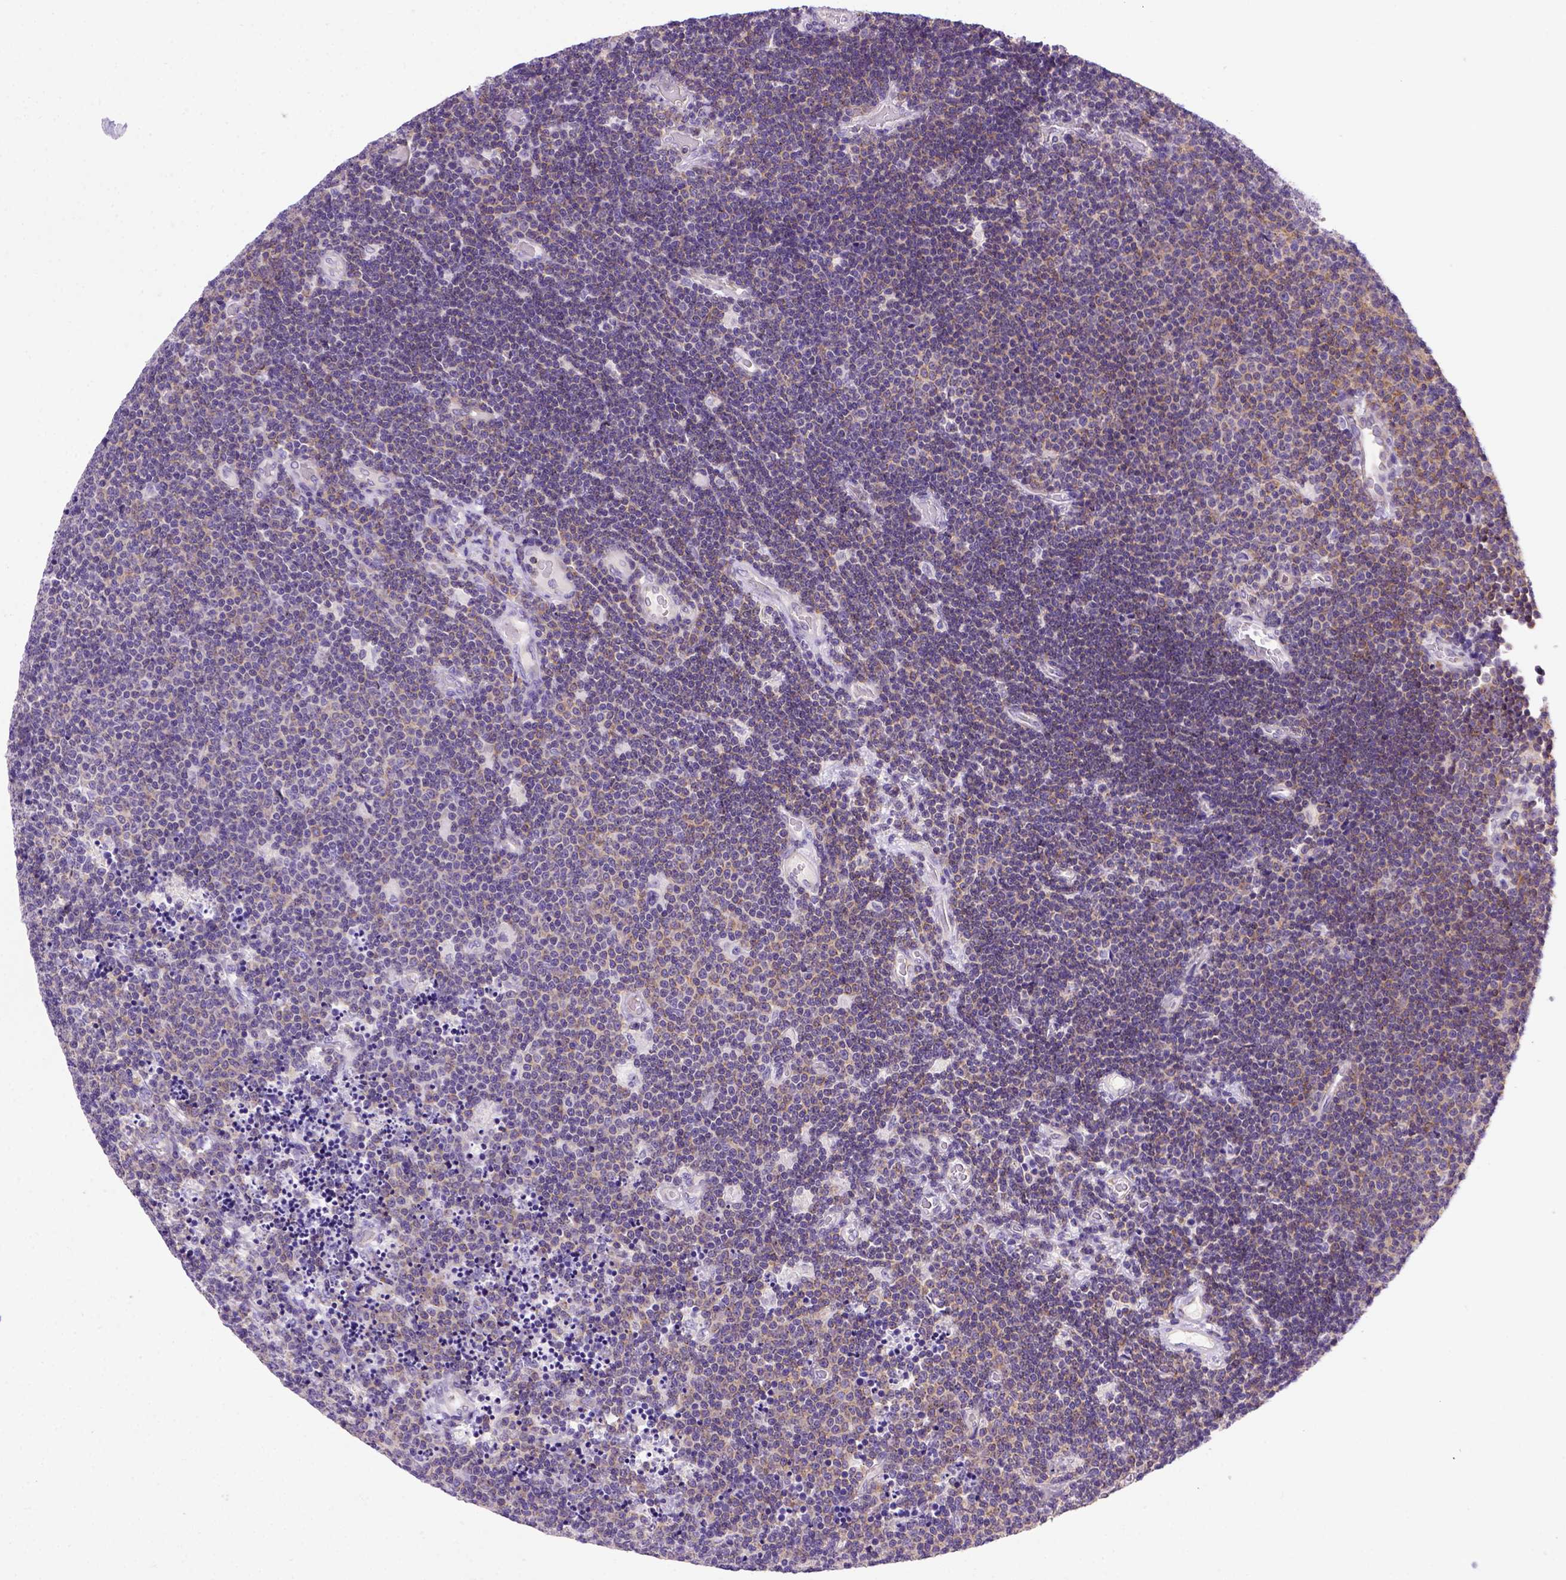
{"staining": {"intensity": "moderate", "quantity": ">75%", "location": "cytoplasmic/membranous"}, "tissue": "lymphoma", "cell_type": "Tumor cells", "image_type": "cancer", "snomed": [{"axis": "morphology", "description": "Malignant lymphoma, non-Hodgkin's type, Low grade"}, {"axis": "topography", "description": "Brain"}], "caption": "Human lymphoma stained for a protein (brown) exhibits moderate cytoplasmic/membranous positive staining in approximately >75% of tumor cells.", "gene": "FOXI1", "patient": {"sex": "female", "age": 66}}